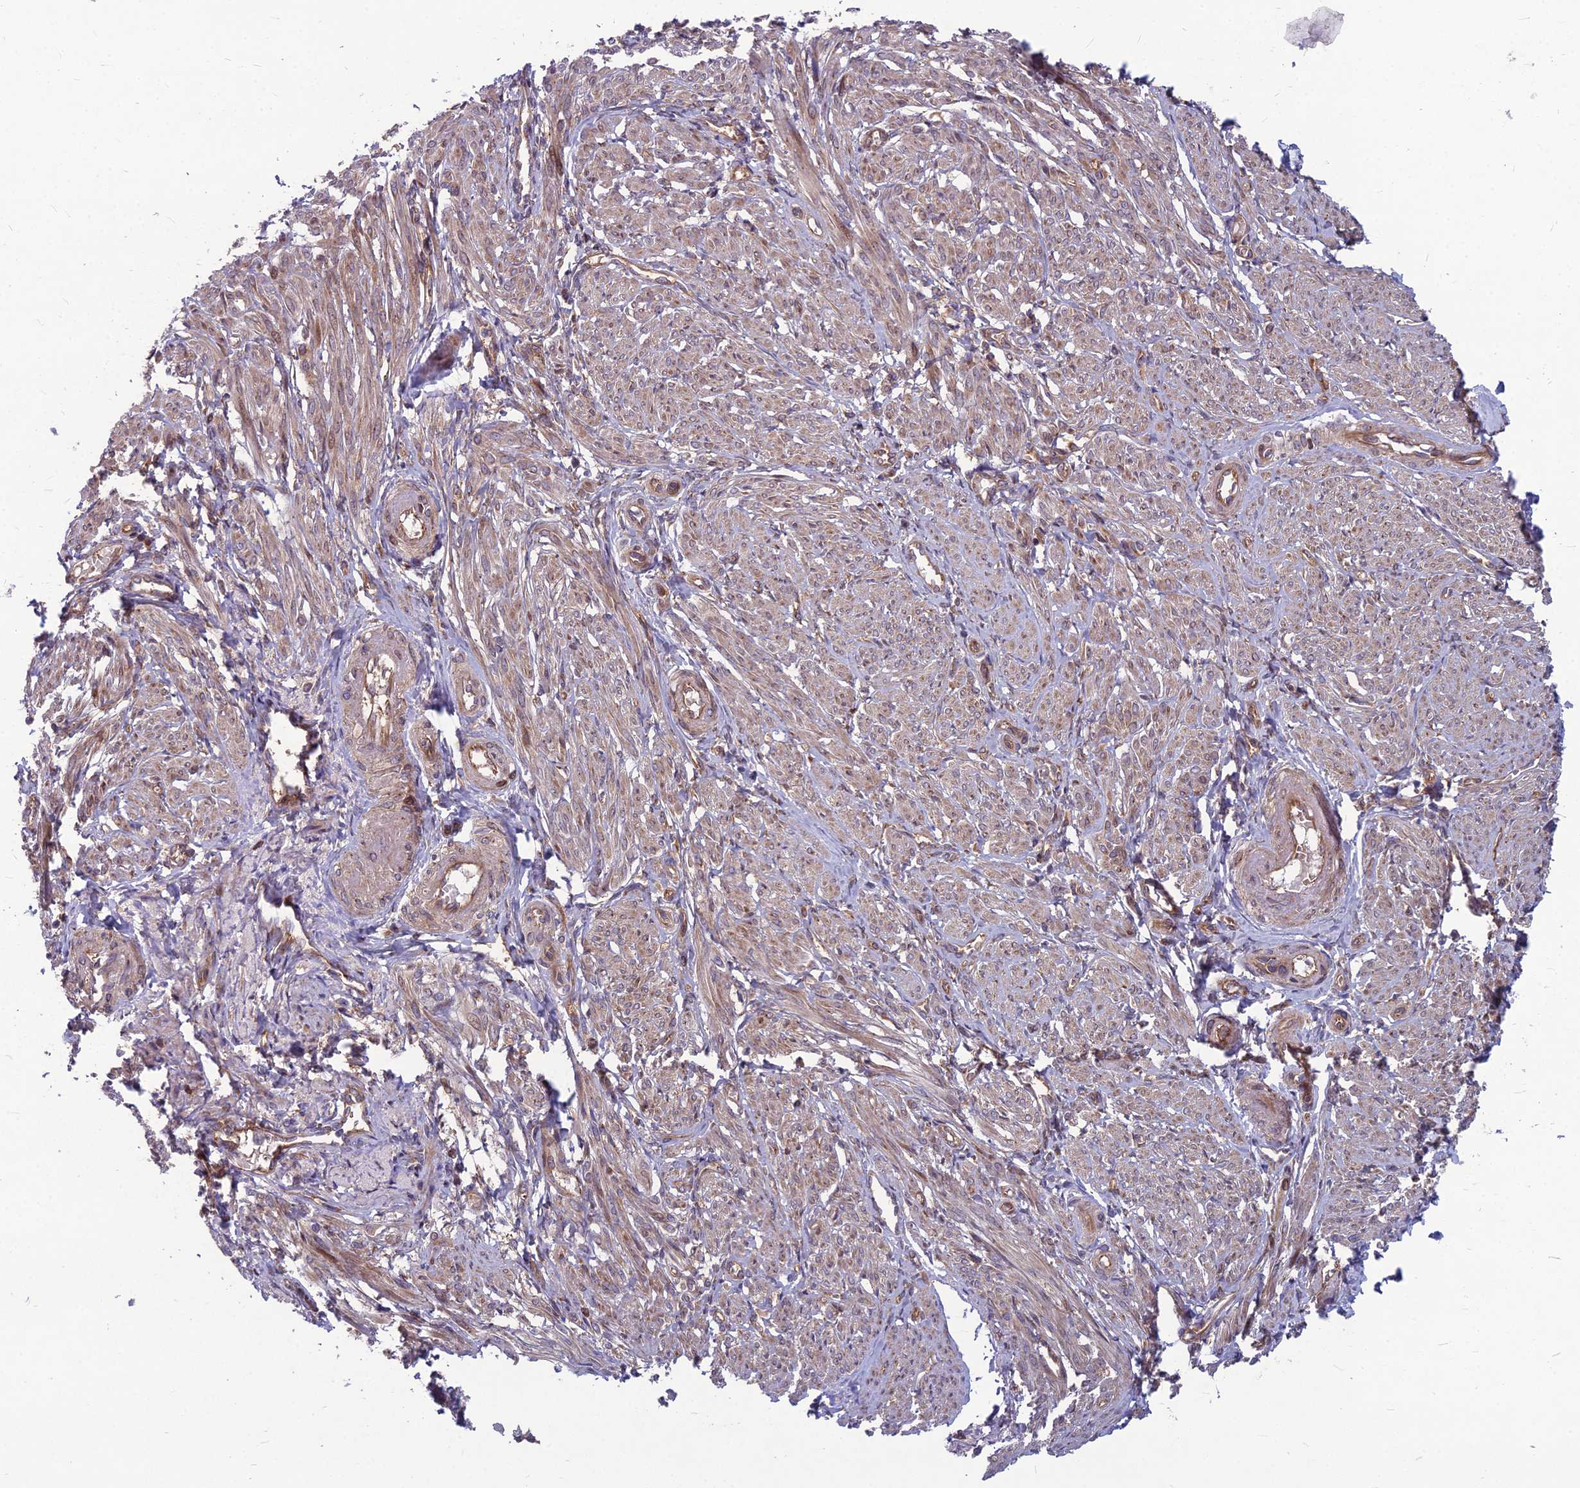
{"staining": {"intensity": "moderate", "quantity": "25%-75%", "location": "cytoplasmic/membranous"}, "tissue": "smooth muscle", "cell_type": "Smooth muscle cells", "image_type": "normal", "snomed": [{"axis": "morphology", "description": "Normal tissue, NOS"}, {"axis": "topography", "description": "Smooth muscle"}], "caption": "Smooth muscle cells reveal medium levels of moderate cytoplasmic/membranous expression in approximately 25%-75% of cells in unremarkable human smooth muscle.", "gene": "MFSD8", "patient": {"sex": "female", "age": 39}}